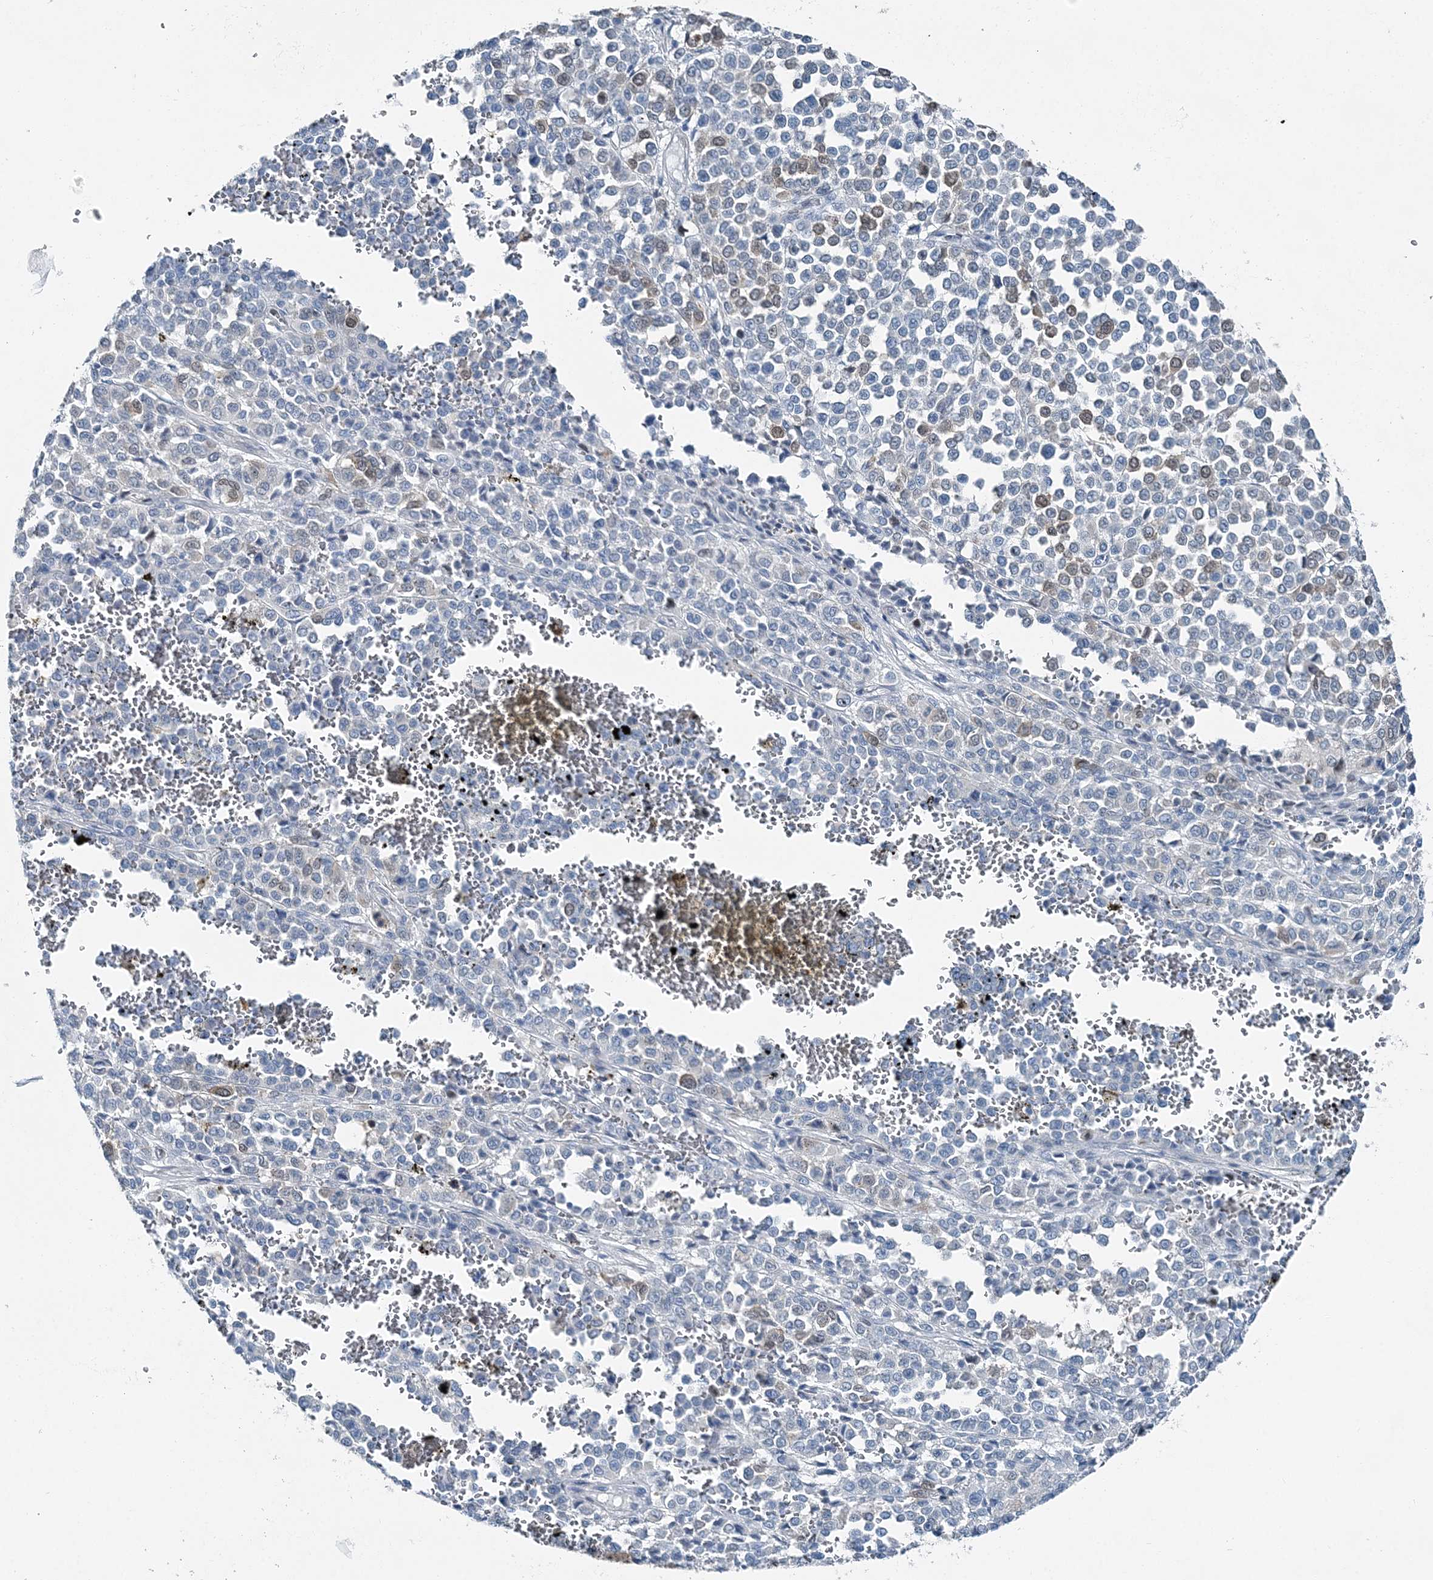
{"staining": {"intensity": "weak", "quantity": "<25%", "location": "nuclear"}, "tissue": "melanoma", "cell_type": "Tumor cells", "image_type": "cancer", "snomed": [{"axis": "morphology", "description": "Malignant melanoma, Metastatic site"}, {"axis": "topography", "description": "Pancreas"}], "caption": "The photomicrograph exhibits no significant staining in tumor cells of malignant melanoma (metastatic site). (DAB immunohistochemistry with hematoxylin counter stain).", "gene": "HAT1", "patient": {"sex": "female", "age": 30}}